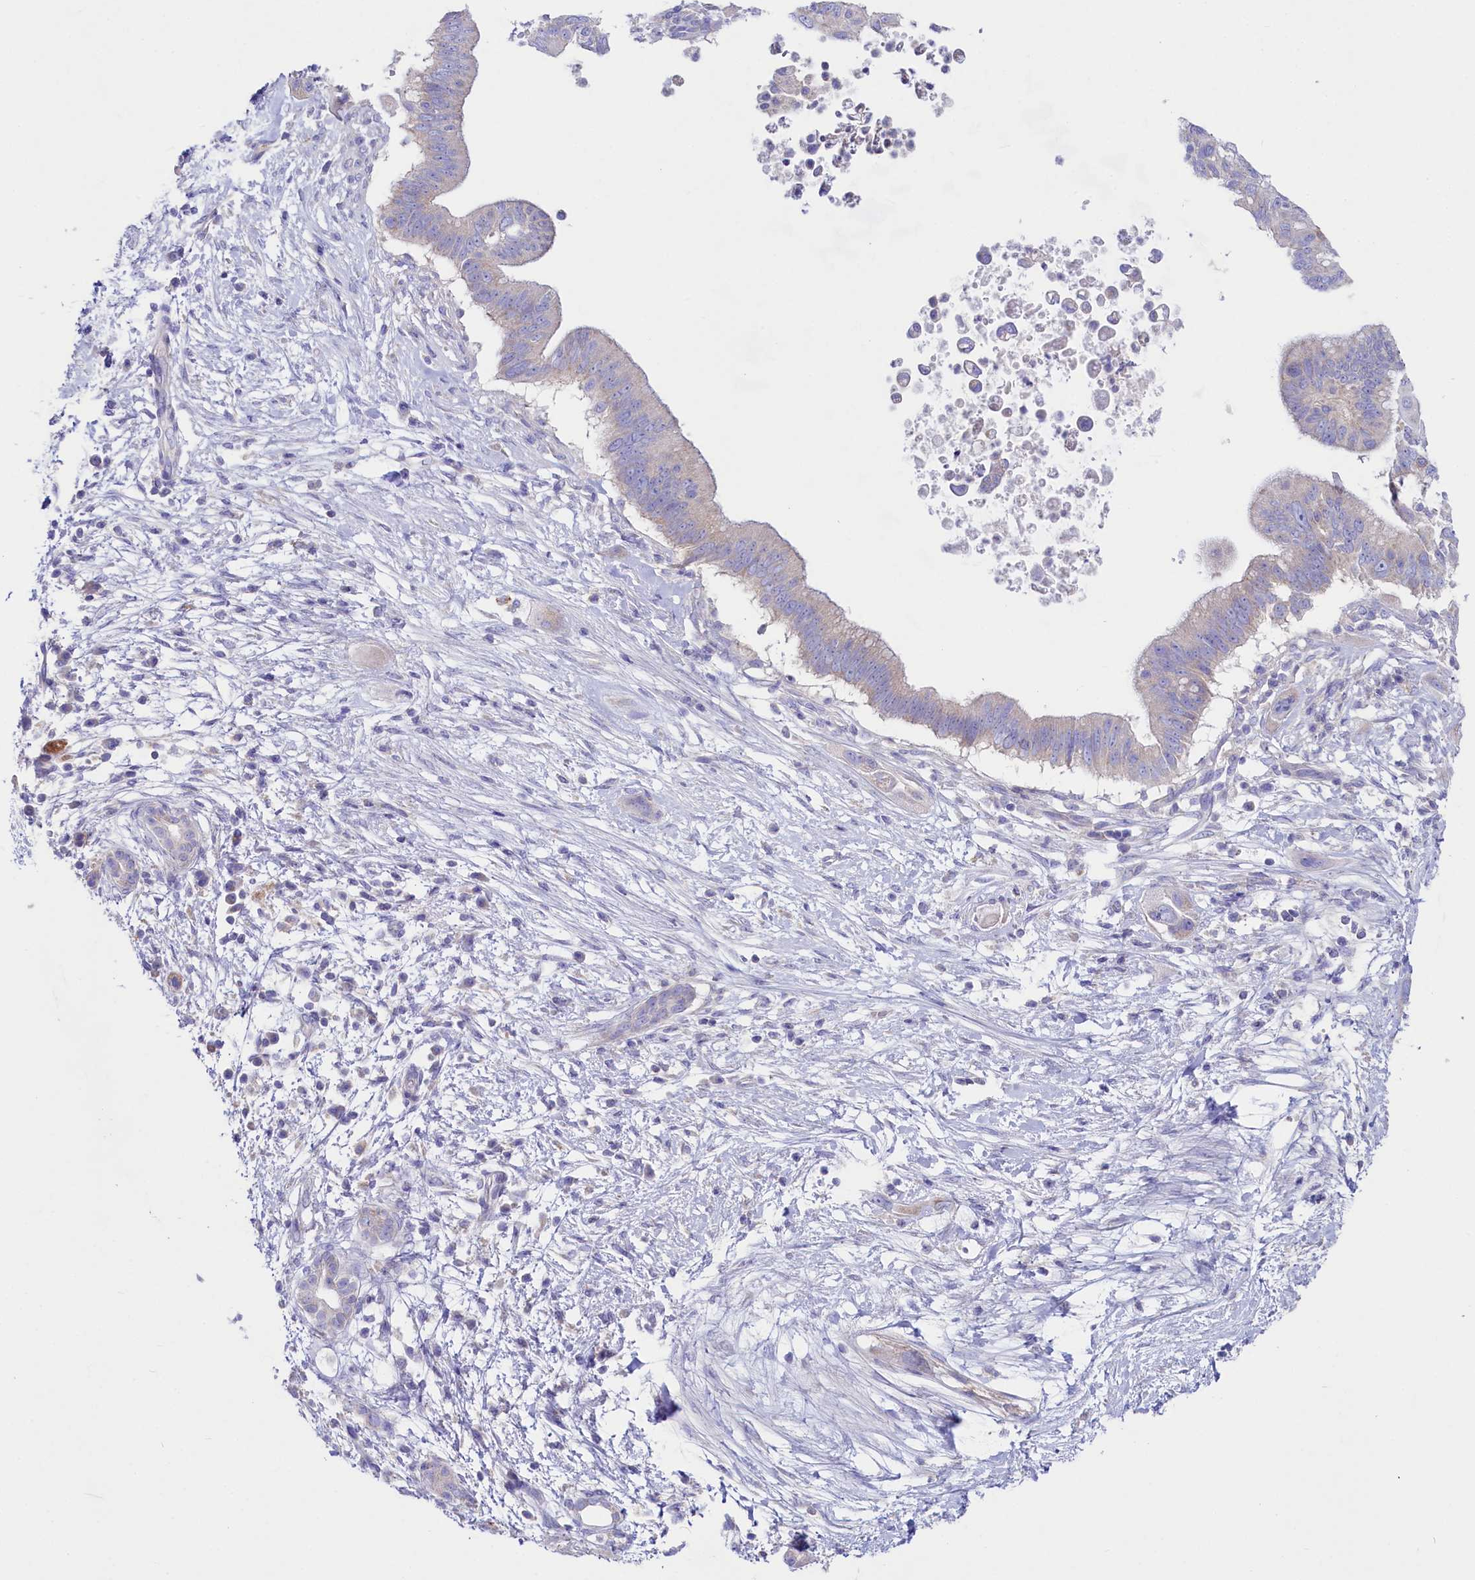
{"staining": {"intensity": "weak", "quantity": "<25%", "location": "cytoplasmic/membranous"}, "tissue": "pancreatic cancer", "cell_type": "Tumor cells", "image_type": "cancer", "snomed": [{"axis": "morphology", "description": "Adenocarcinoma, NOS"}, {"axis": "topography", "description": "Pancreas"}], "caption": "The image reveals no significant expression in tumor cells of pancreatic cancer (adenocarcinoma).", "gene": "VPS26B", "patient": {"sex": "male", "age": 68}}